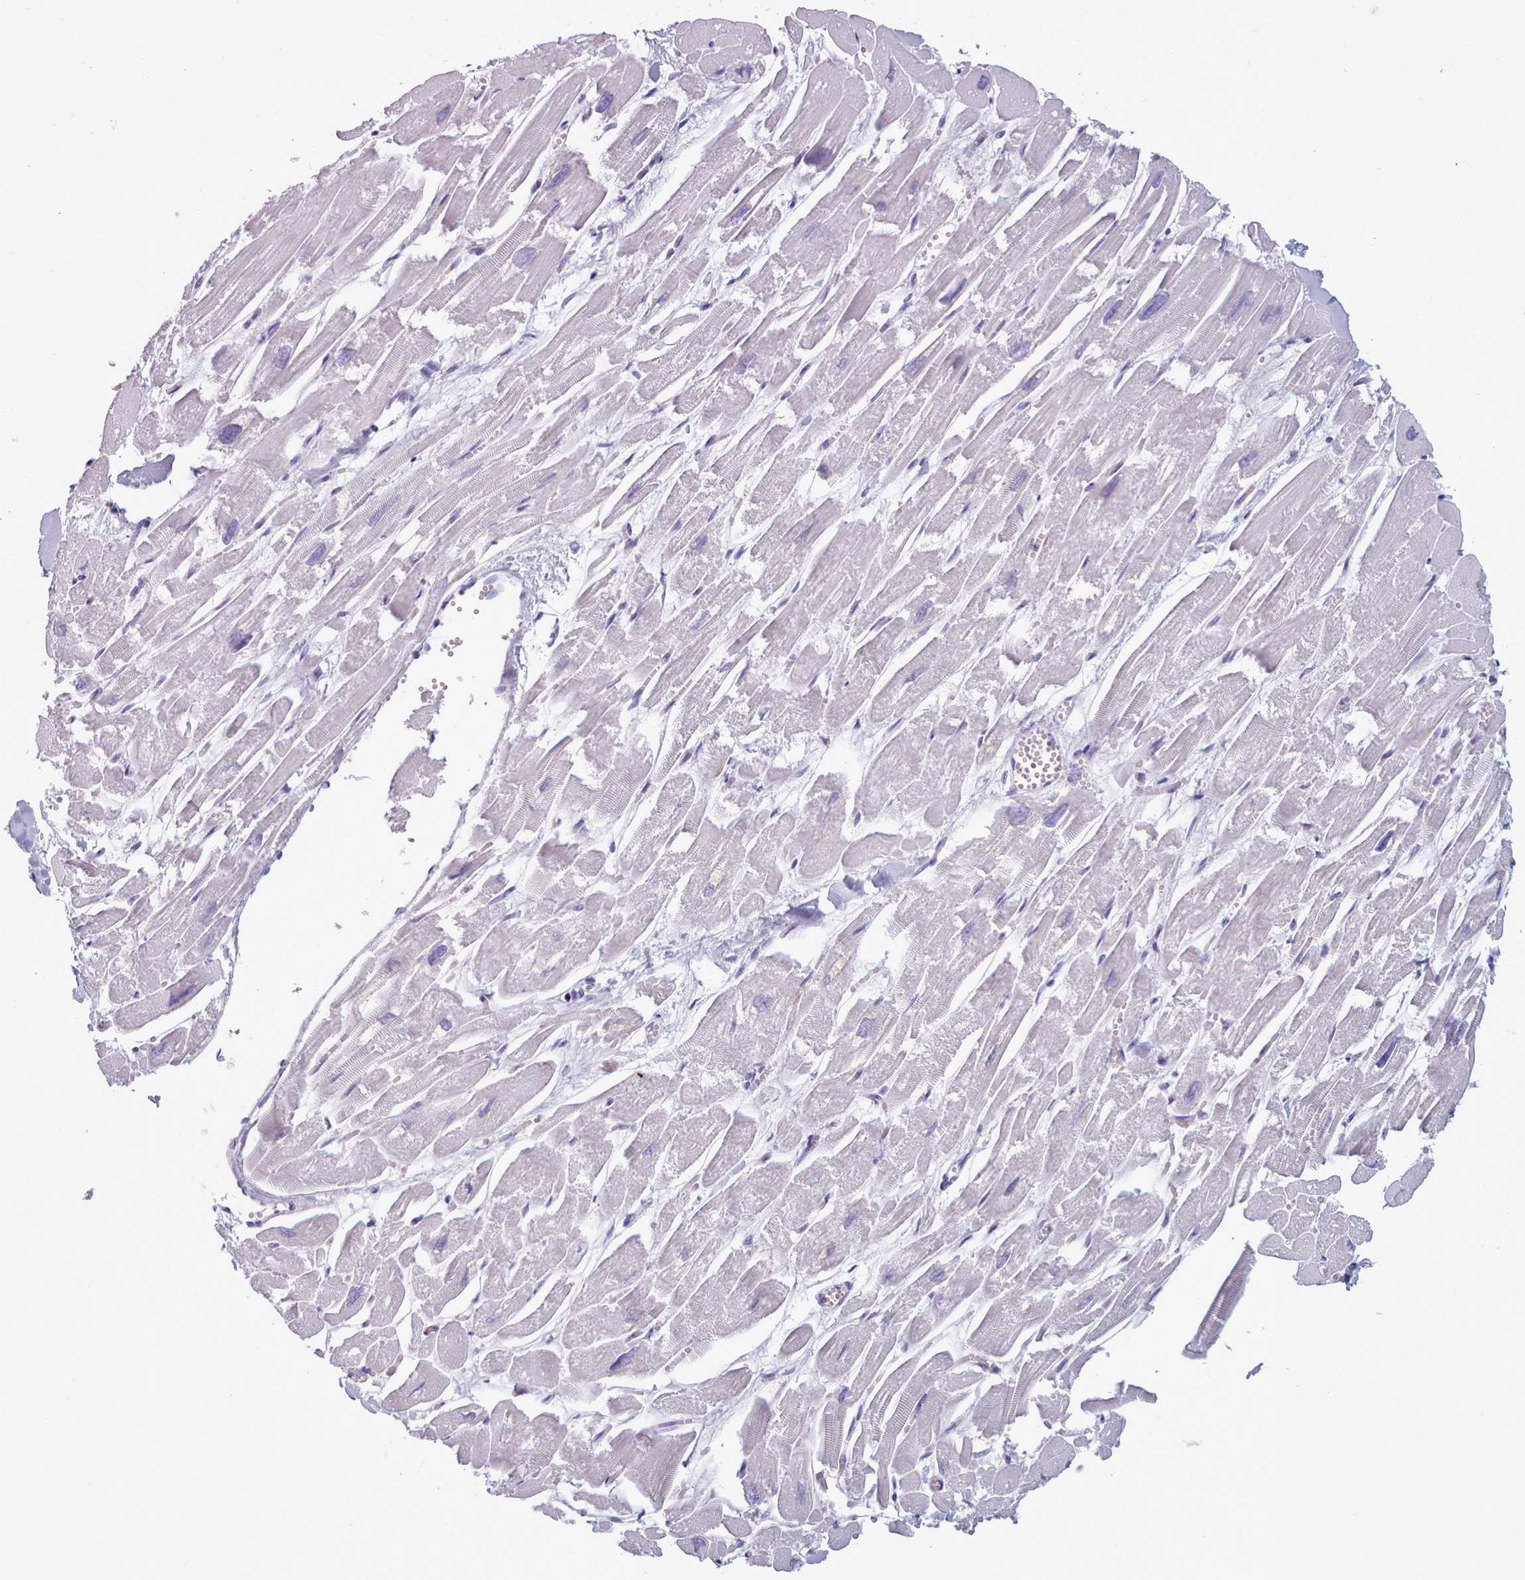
{"staining": {"intensity": "negative", "quantity": "none", "location": "none"}, "tissue": "heart muscle", "cell_type": "Cardiomyocytes", "image_type": "normal", "snomed": [{"axis": "morphology", "description": "Normal tissue, NOS"}, {"axis": "topography", "description": "Heart"}], "caption": "Normal heart muscle was stained to show a protein in brown. There is no significant staining in cardiomyocytes.", "gene": "ZNF43", "patient": {"sex": "male", "age": 54}}